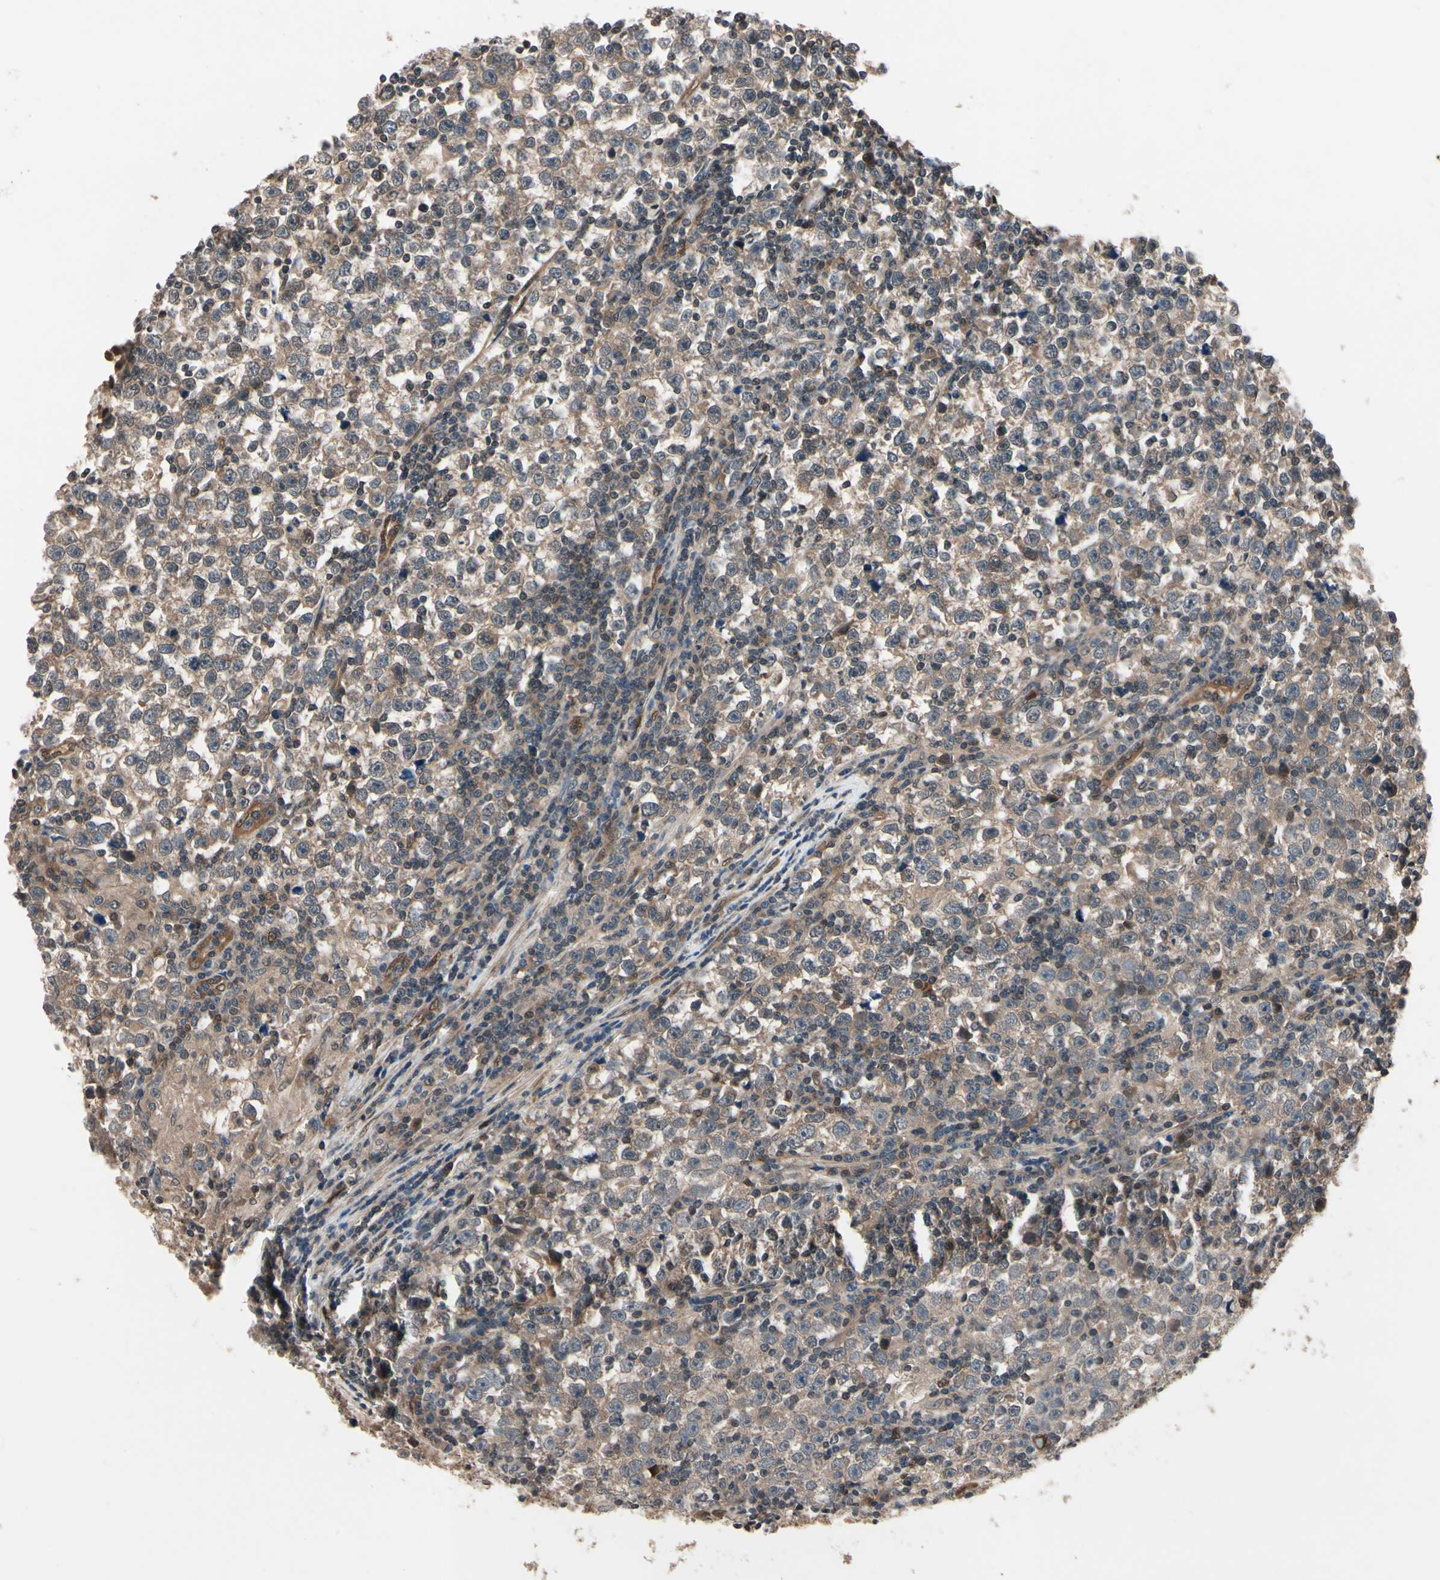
{"staining": {"intensity": "weak", "quantity": ">75%", "location": "cytoplasmic/membranous"}, "tissue": "testis cancer", "cell_type": "Tumor cells", "image_type": "cancer", "snomed": [{"axis": "morphology", "description": "Seminoma, NOS"}, {"axis": "topography", "description": "Testis"}], "caption": "Seminoma (testis) tissue exhibits weak cytoplasmic/membranous staining in about >75% of tumor cells", "gene": "PRDX6", "patient": {"sex": "male", "age": 43}}